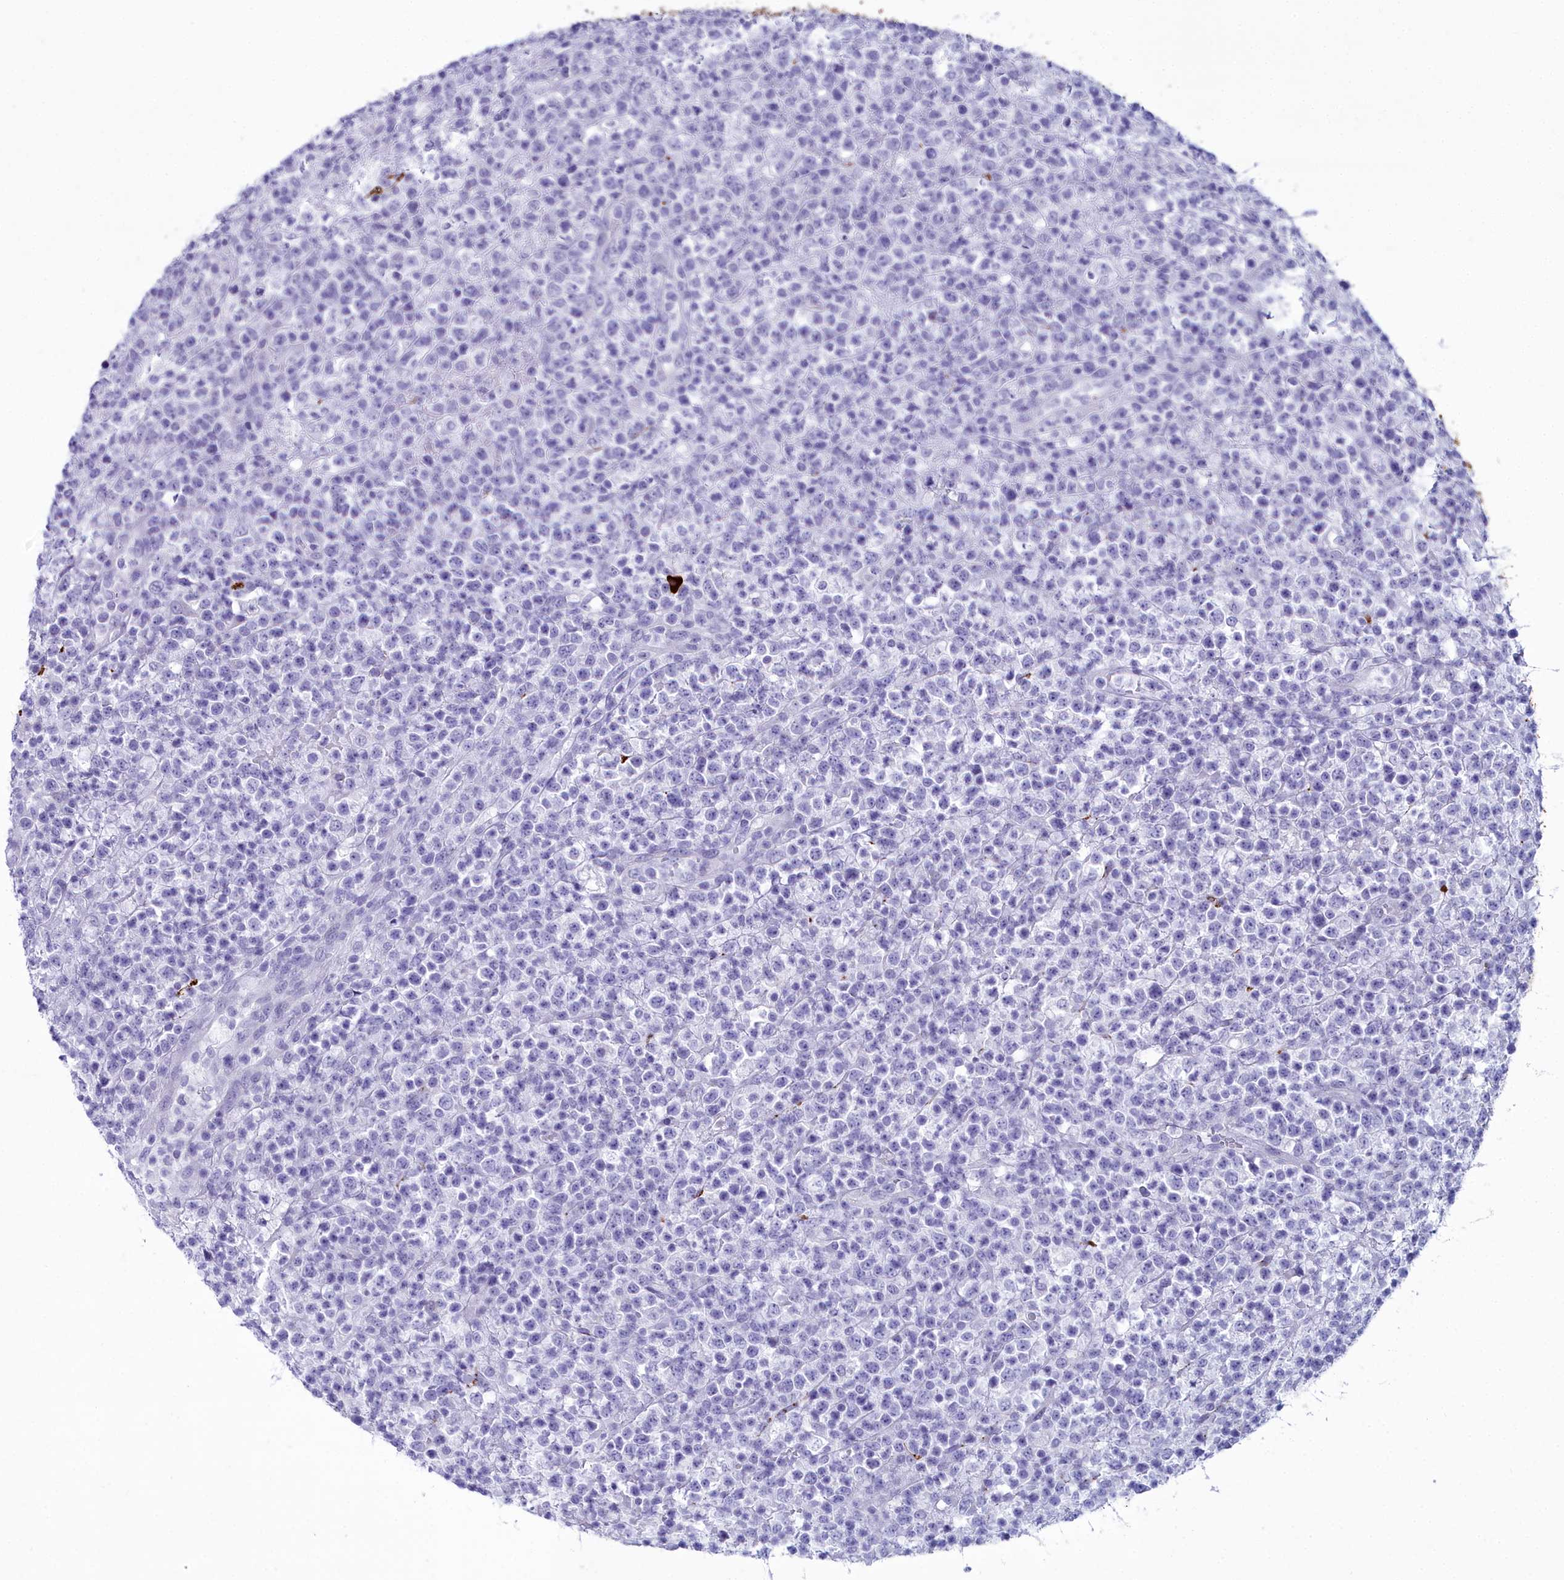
{"staining": {"intensity": "negative", "quantity": "none", "location": "none"}, "tissue": "lymphoma", "cell_type": "Tumor cells", "image_type": "cancer", "snomed": [{"axis": "morphology", "description": "Malignant lymphoma, non-Hodgkin's type, High grade"}, {"axis": "topography", "description": "Colon"}], "caption": "The IHC photomicrograph has no significant positivity in tumor cells of lymphoma tissue. The staining was performed using DAB to visualize the protein expression in brown, while the nuclei were stained in blue with hematoxylin (Magnification: 20x).", "gene": "MAP6", "patient": {"sex": "female", "age": 53}}